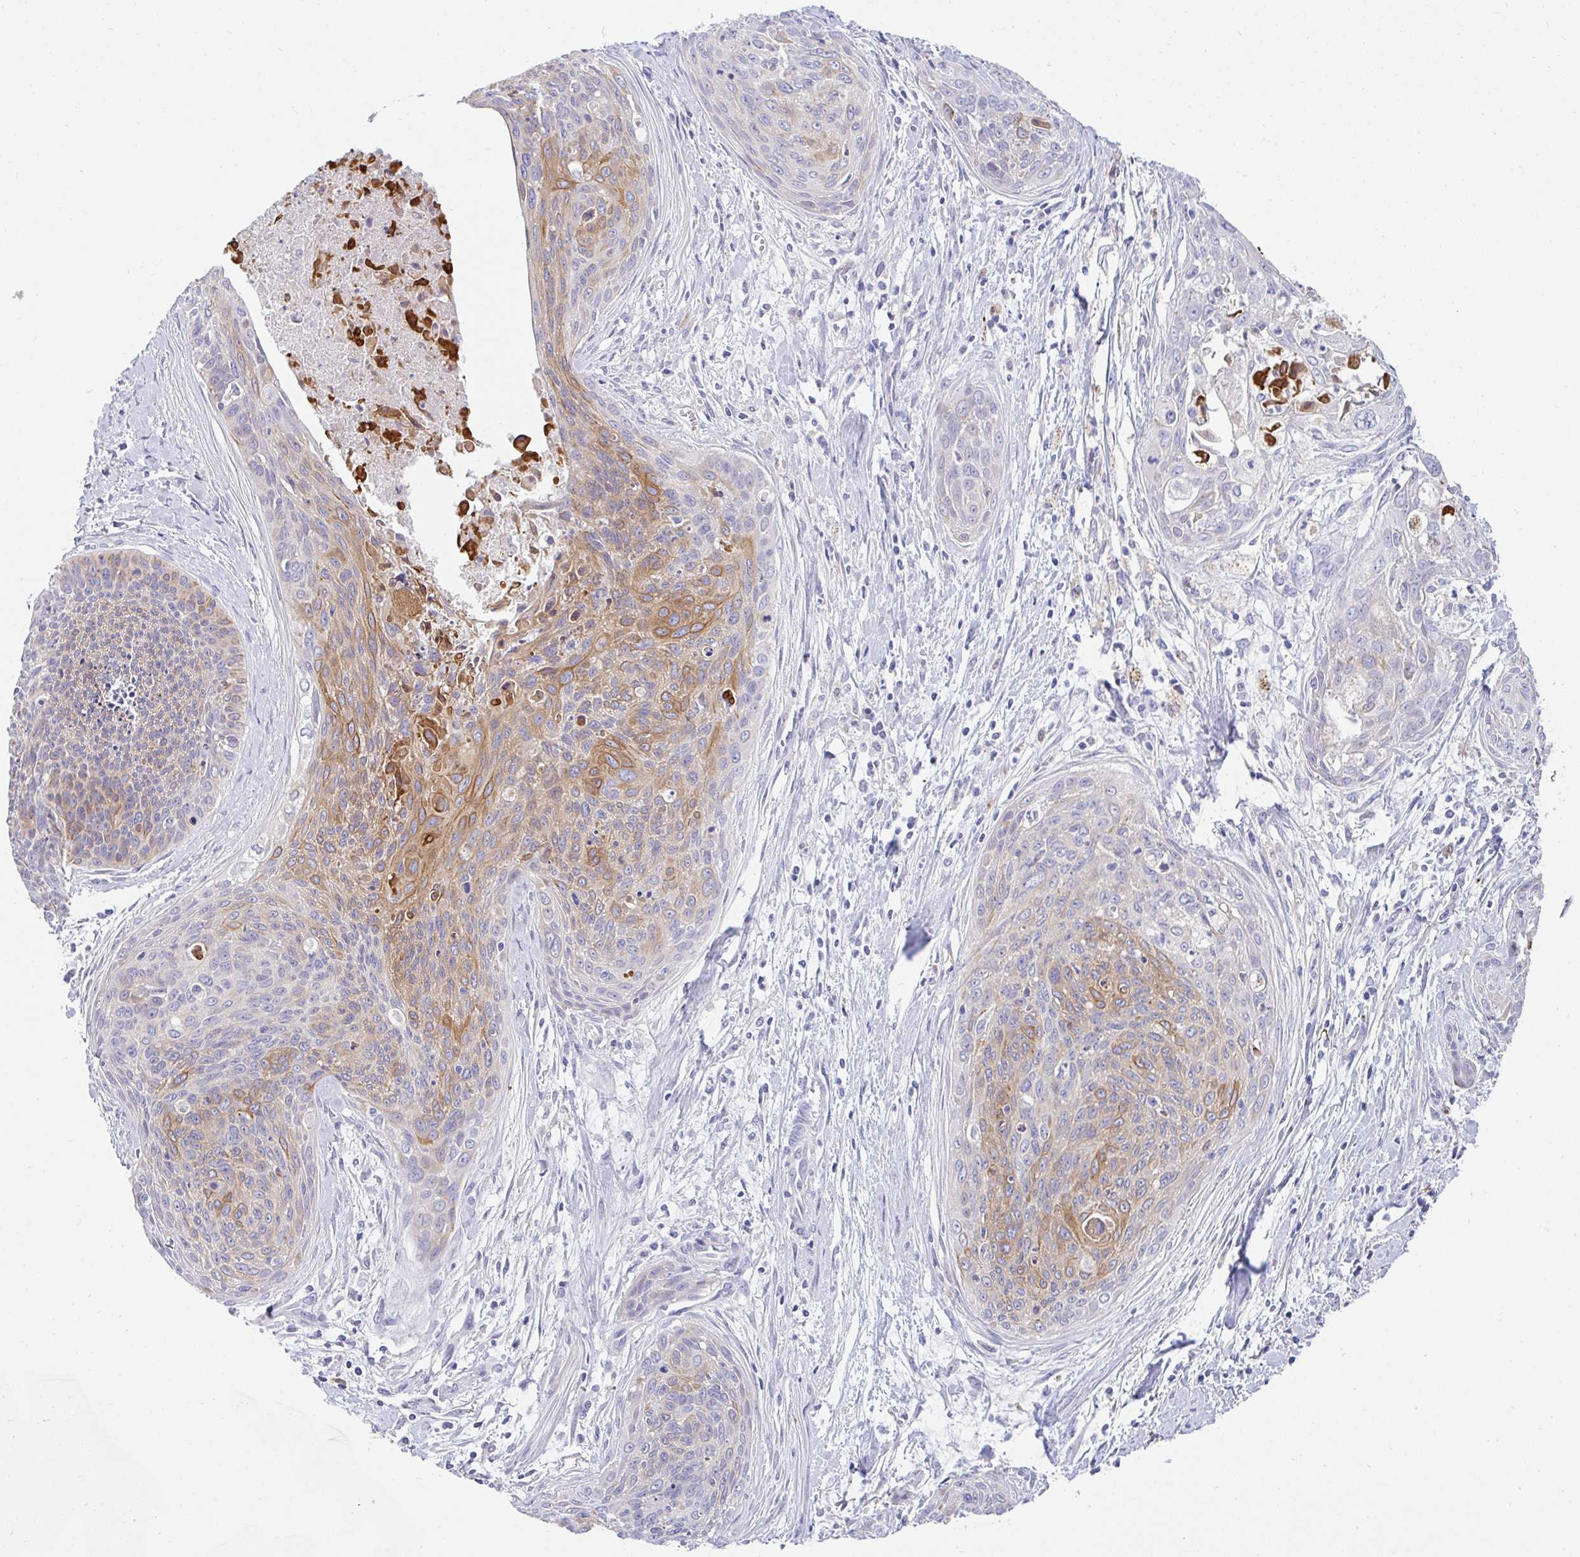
{"staining": {"intensity": "moderate", "quantity": "25%-75%", "location": "cytoplasmic/membranous"}, "tissue": "cervical cancer", "cell_type": "Tumor cells", "image_type": "cancer", "snomed": [{"axis": "morphology", "description": "Squamous cell carcinoma, NOS"}, {"axis": "topography", "description": "Cervix"}], "caption": "An IHC micrograph of tumor tissue is shown. Protein staining in brown highlights moderate cytoplasmic/membranous positivity in cervical squamous cell carcinoma within tumor cells. The protein of interest is stained brown, and the nuclei are stained in blue (DAB IHC with brightfield microscopy, high magnification).", "gene": "ZNF33A", "patient": {"sex": "female", "age": 55}}